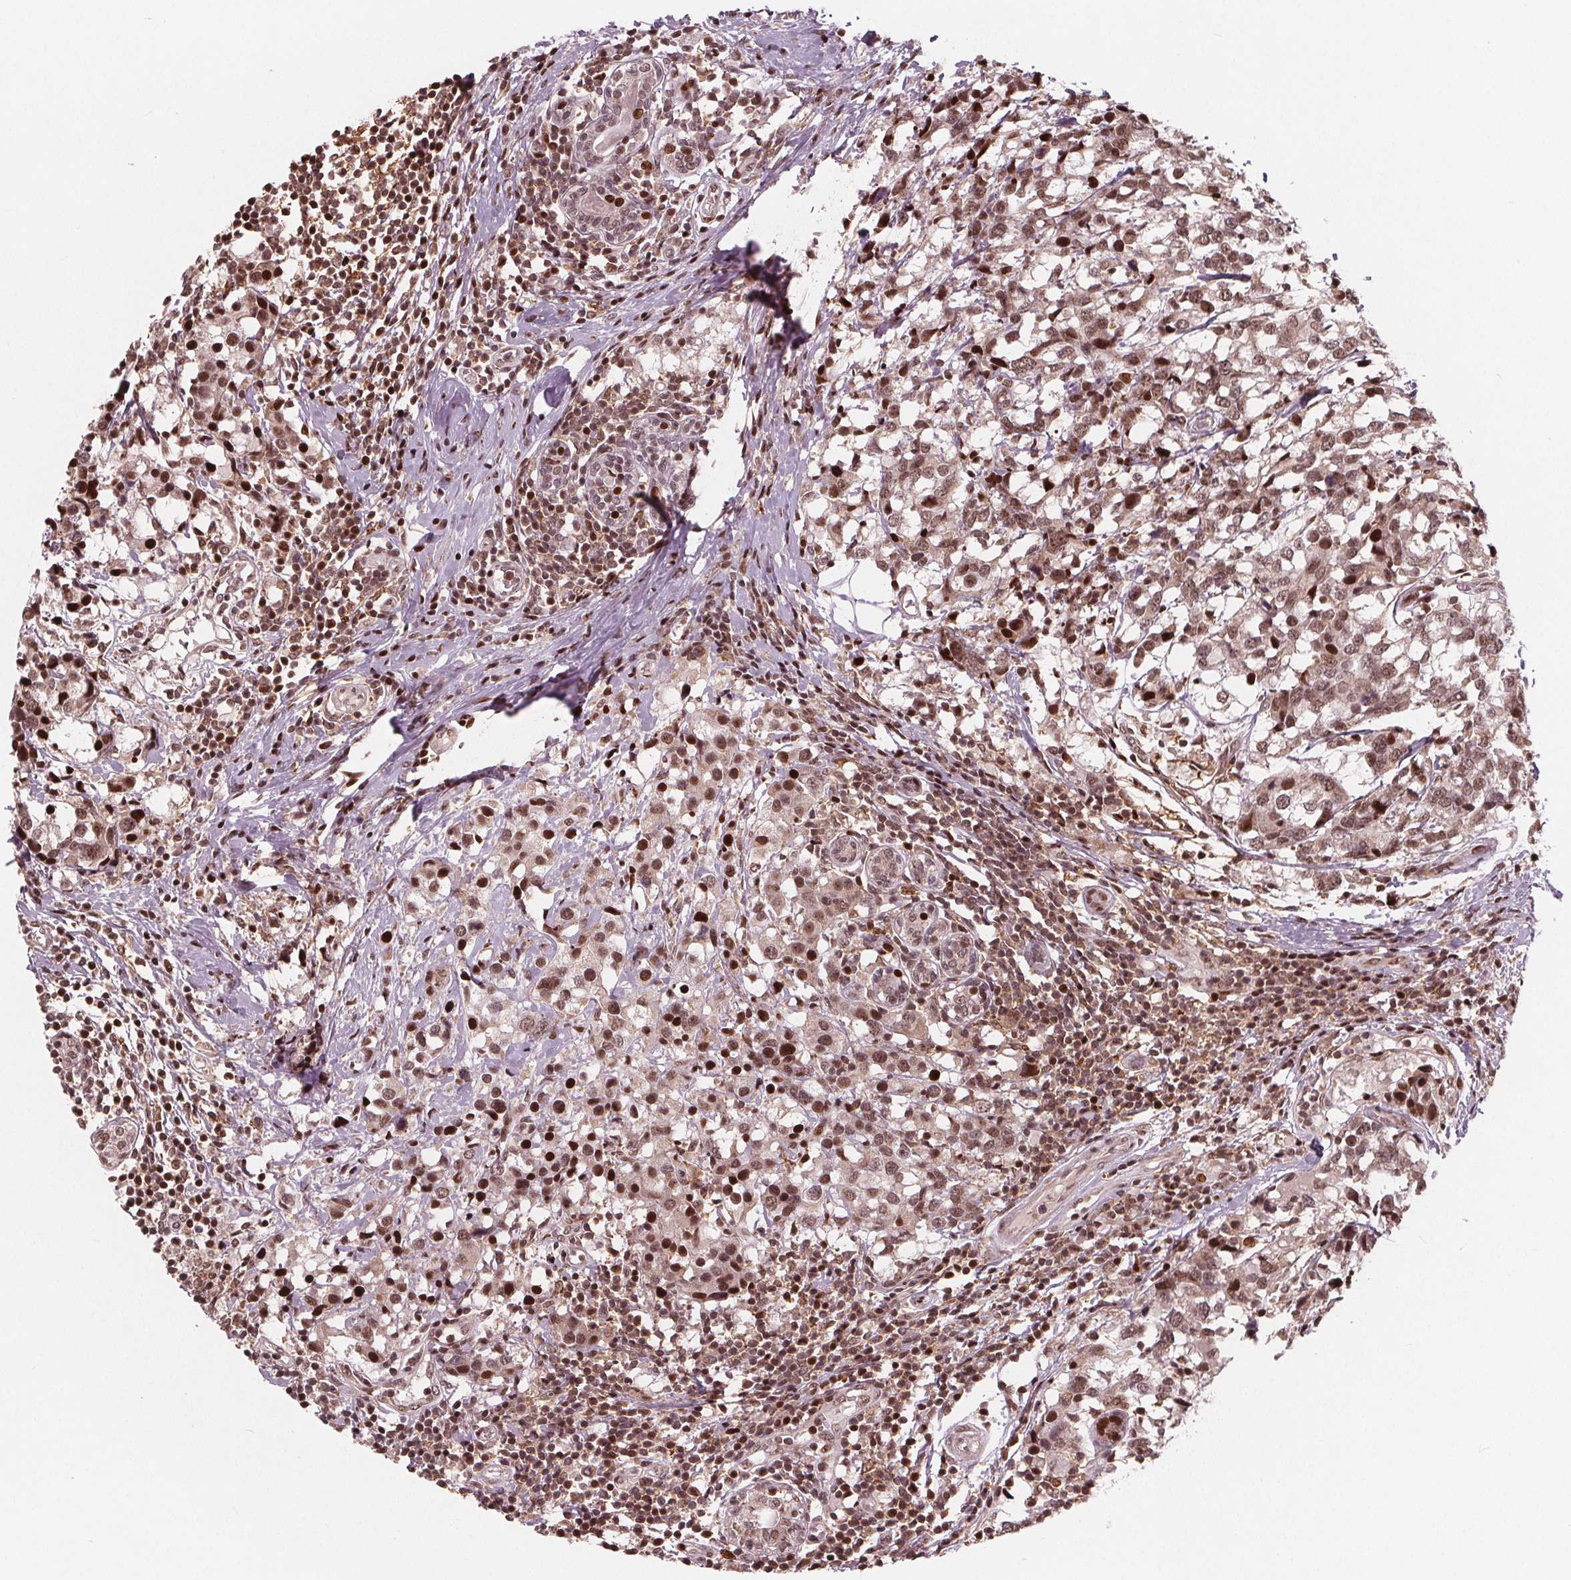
{"staining": {"intensity": "moderate", "quantity": ">75%", "location": "cytoplasmic/membranous,nuclear"}, "tissue": "breast cancer", "cell_type": "Tumor cells", "image_type": "cancer", "snomed": [{"axis": "morphology", "description": "Lobular carcinoma"}, {"axis": "topography", "description": "Breast"}], "caption": "High-magnification brightfield microscopy of breast cancer (lobular carcinoma) stained with DAB (3,3'-diaminobenzidine) (brown) and counterstained with hematoxylin (blue). tumor cells exhibit moderate cytoplasmic/membranous and nuclear positivity is appreciated in about>75% of cells.", "gene": "SNRNP35", "patient": {"sex": "female", "age": 59}}